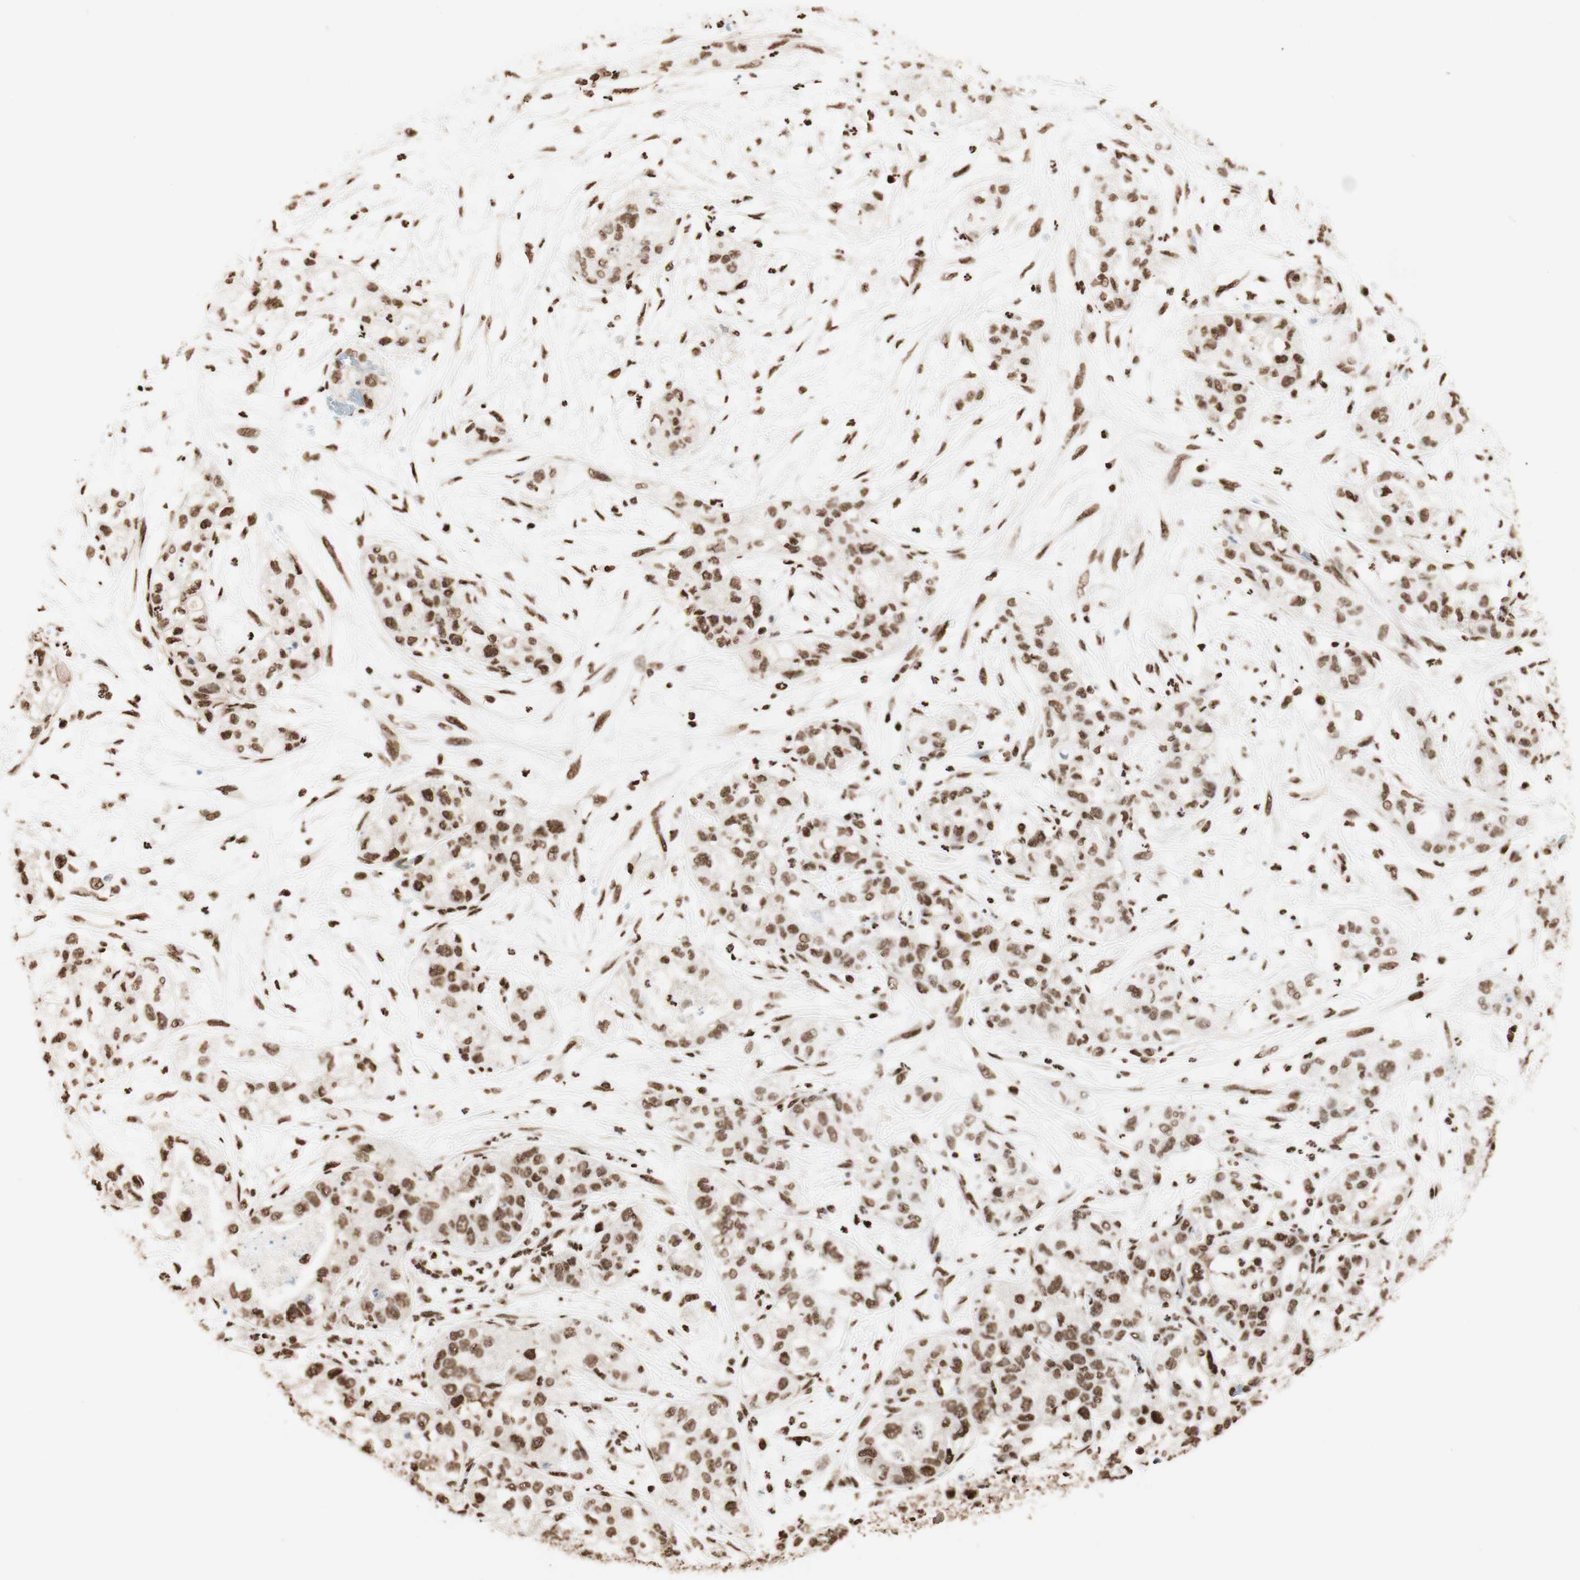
{"staining": {"intensity": "moderate", "quantity": ">75%", "location": "nuclear"}, "tissue": "pancreatic cancer", "cell_type": "Tumor cells", "image_type": "cancer", "snomed": [{"axis": "morphology", "description": "Adenocarcinoma, NOS"}, {"axis": "topography", "description": "Pancreas"}], "caption": "A high-resolution histopathology image shows IHC staining of pancreatic adenocarcinoma, which displays moderate nuclear positivity in approximately >75% of tumor cells.", "gene": "HNRNPA2B1", "patient": {"sex": "female", "age": 78}}